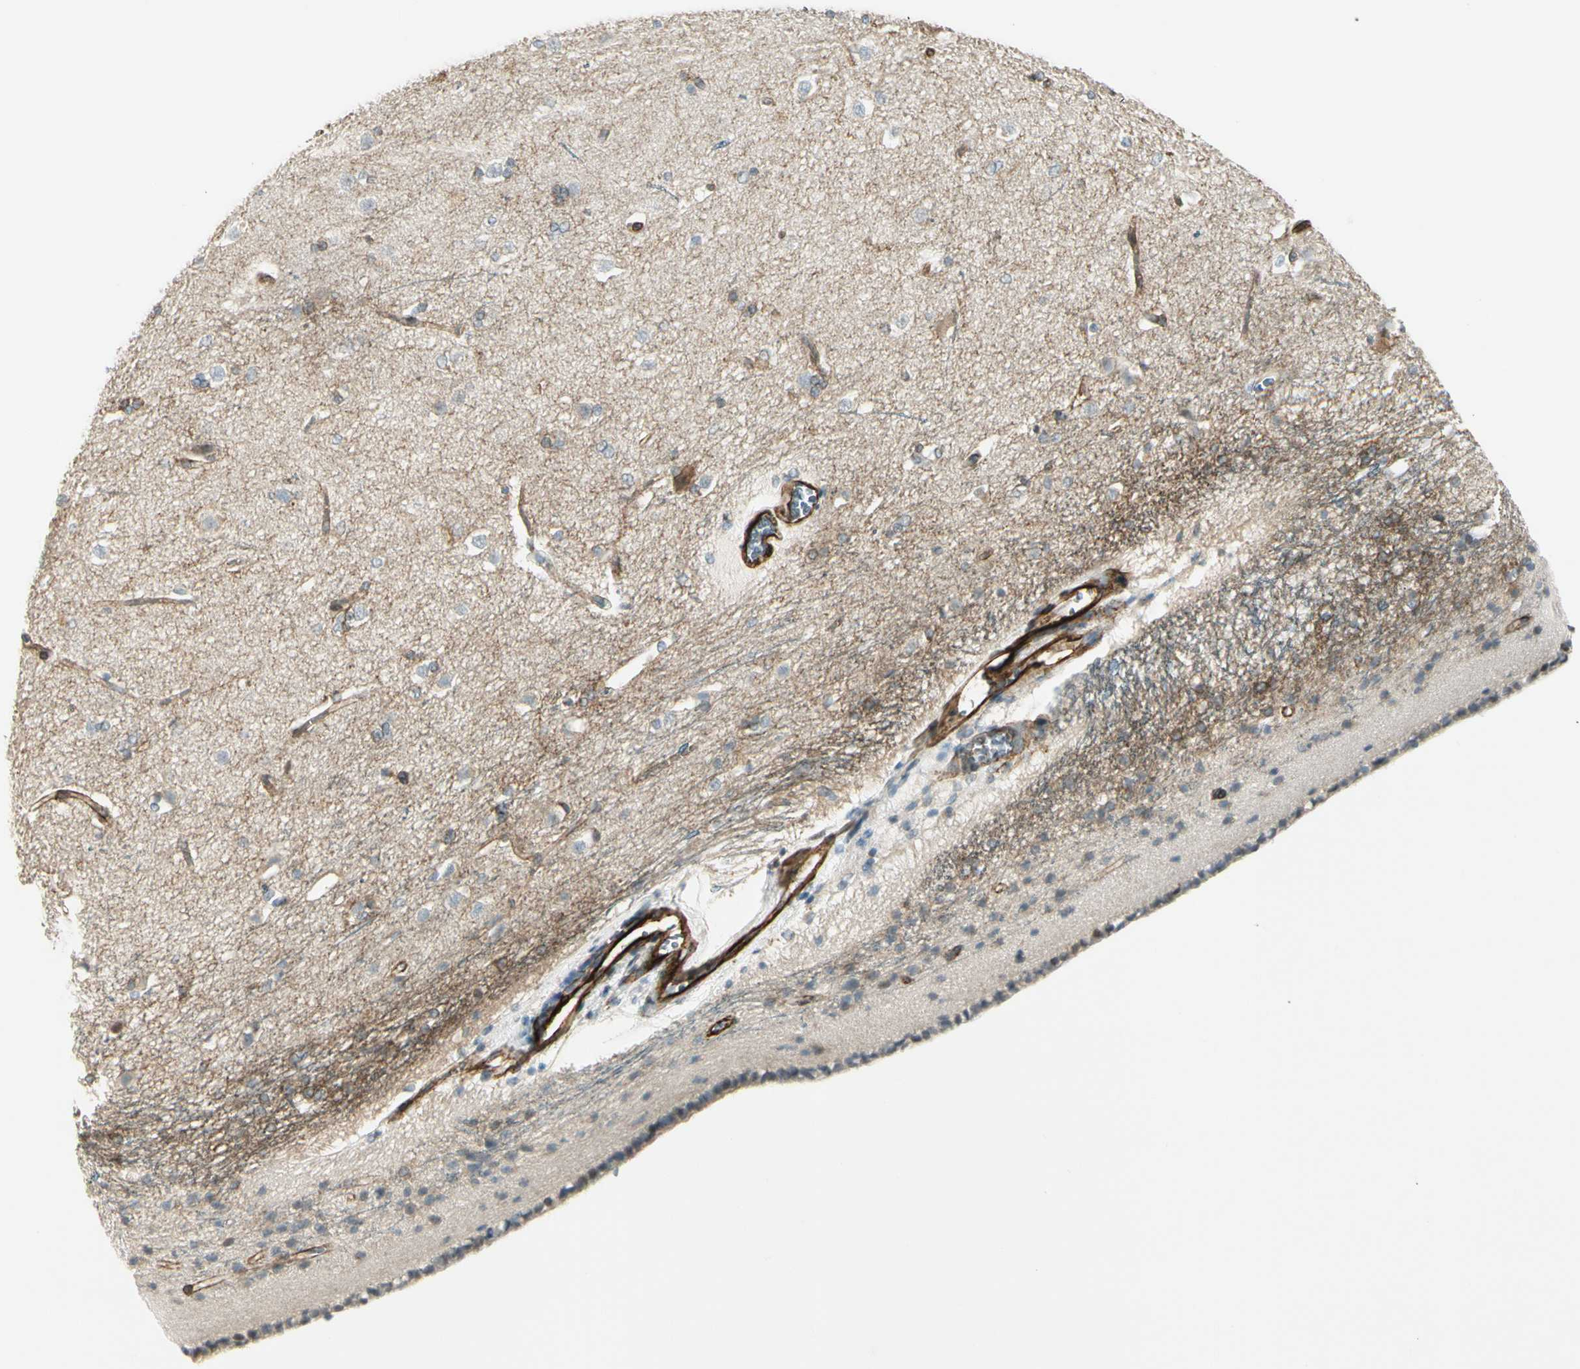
{"staining": {"intensity": "negative", "quantity": "none", "location": "none"}, "tissue": "caudate", "cell_type": "Glial cells", "image_type": "normal", "snomed": [{"axis": "morphology", "description": "Normal tissue, NOS"}, {"axis": "topography", "description": "Lateral ventricle wall"}], "caption": "Caudate stained for a protein using immunohistochemistry demonstrates no staining glial cells.", "gene": "MCAM", "patient": {"sex": "female", "age": 19}}